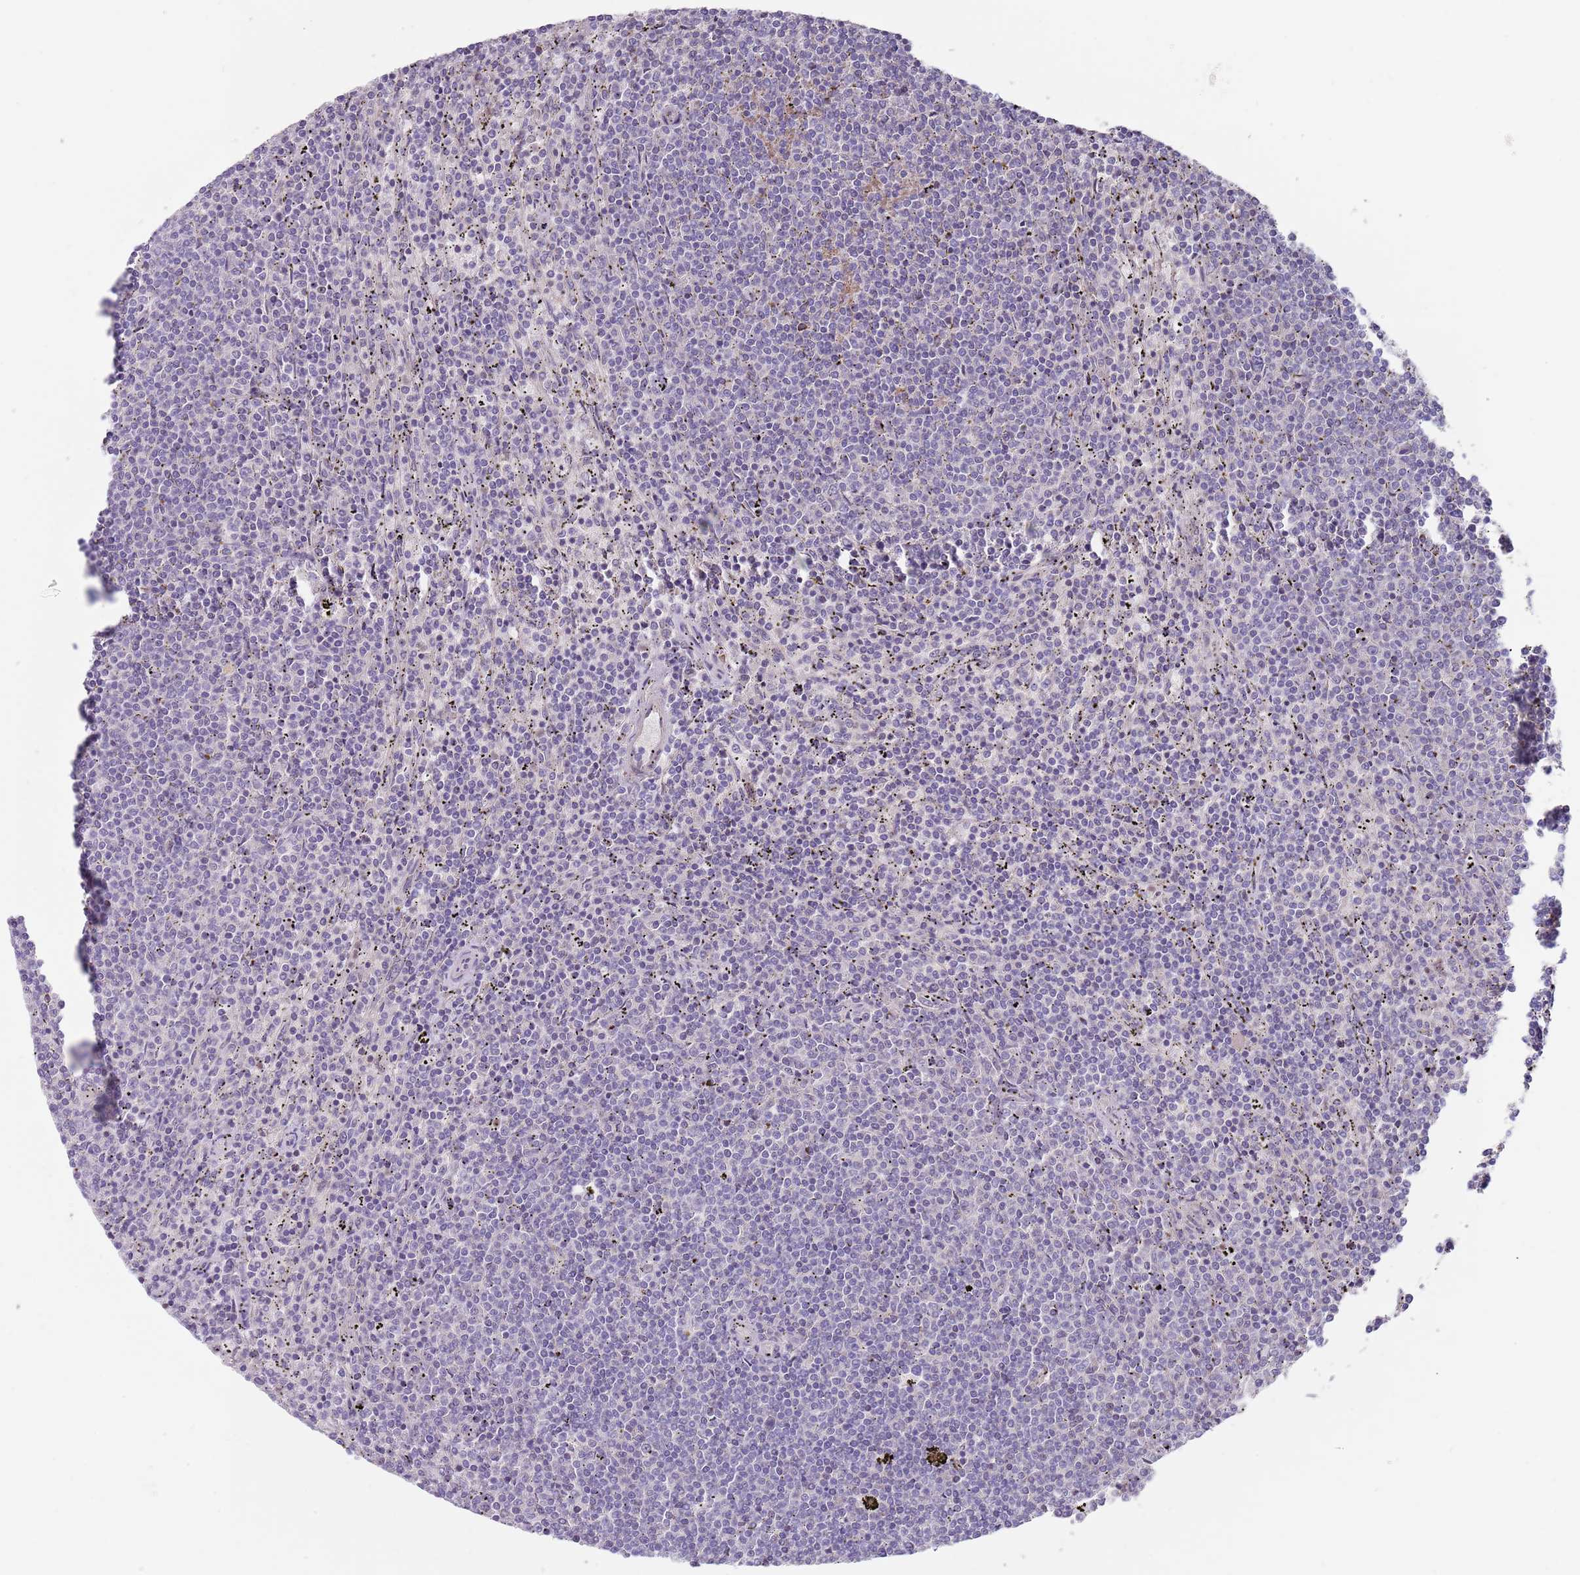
{"staining": {"intensity": "negative", "quantity": "none", "location": "none"}, "tissue": "lymphoma", "cell_type": "Tumor cells", "image_type": "cancer", "snomed": [{"axis": "morphology", "description": "Malignant lymphoma, non-Hodgkin's type, Low grade"}, {"axis": "topography", "description": "Spleen"}], "caption": "A high-resolution image shows IHC staining of lymphoma, which shows no significant staining in tumor cells.", "gene": "PRAC1", "patient": {"sex": "female", "age": 50}}